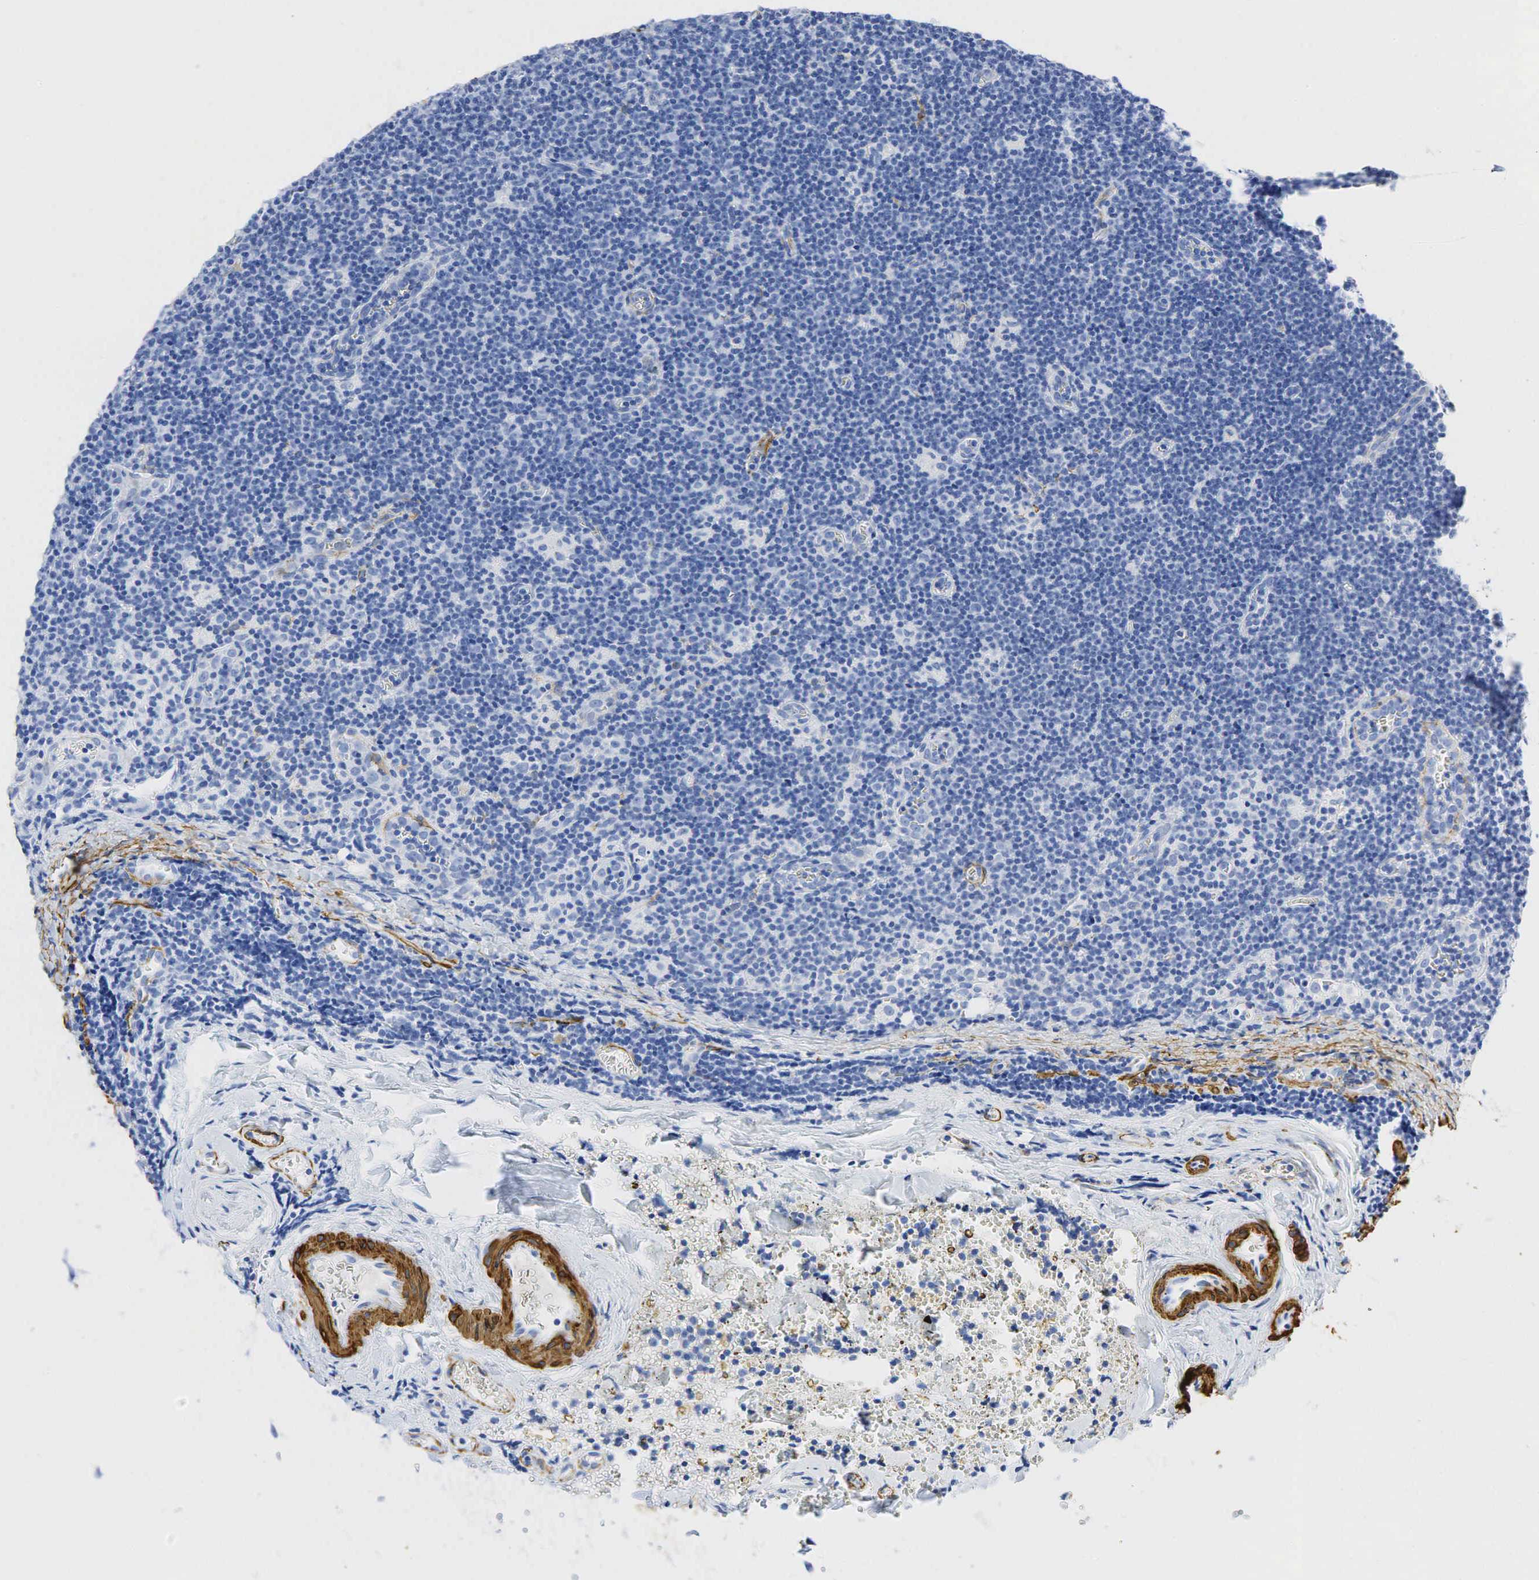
{"staining": {"intensity": "negative", "quantity": "none", "location": "none"}, "tissue": "lymphoma", "cell_type": "Tumor cells", "image_type": "cancer", "snomed": [{"axis": "morphology", "description": "Malignant lymphoma, non-Hodgkin's type, Low grade"}, {"axis": "topography", "description": "Lymph node"}], "caption": "IHC of human low-grade malignant lymphoma, non-Hodgkin's type reveals no positivity in tumor cells.", "gene": "ACTA1", "patient": {"sex": "male", "age": 57}}